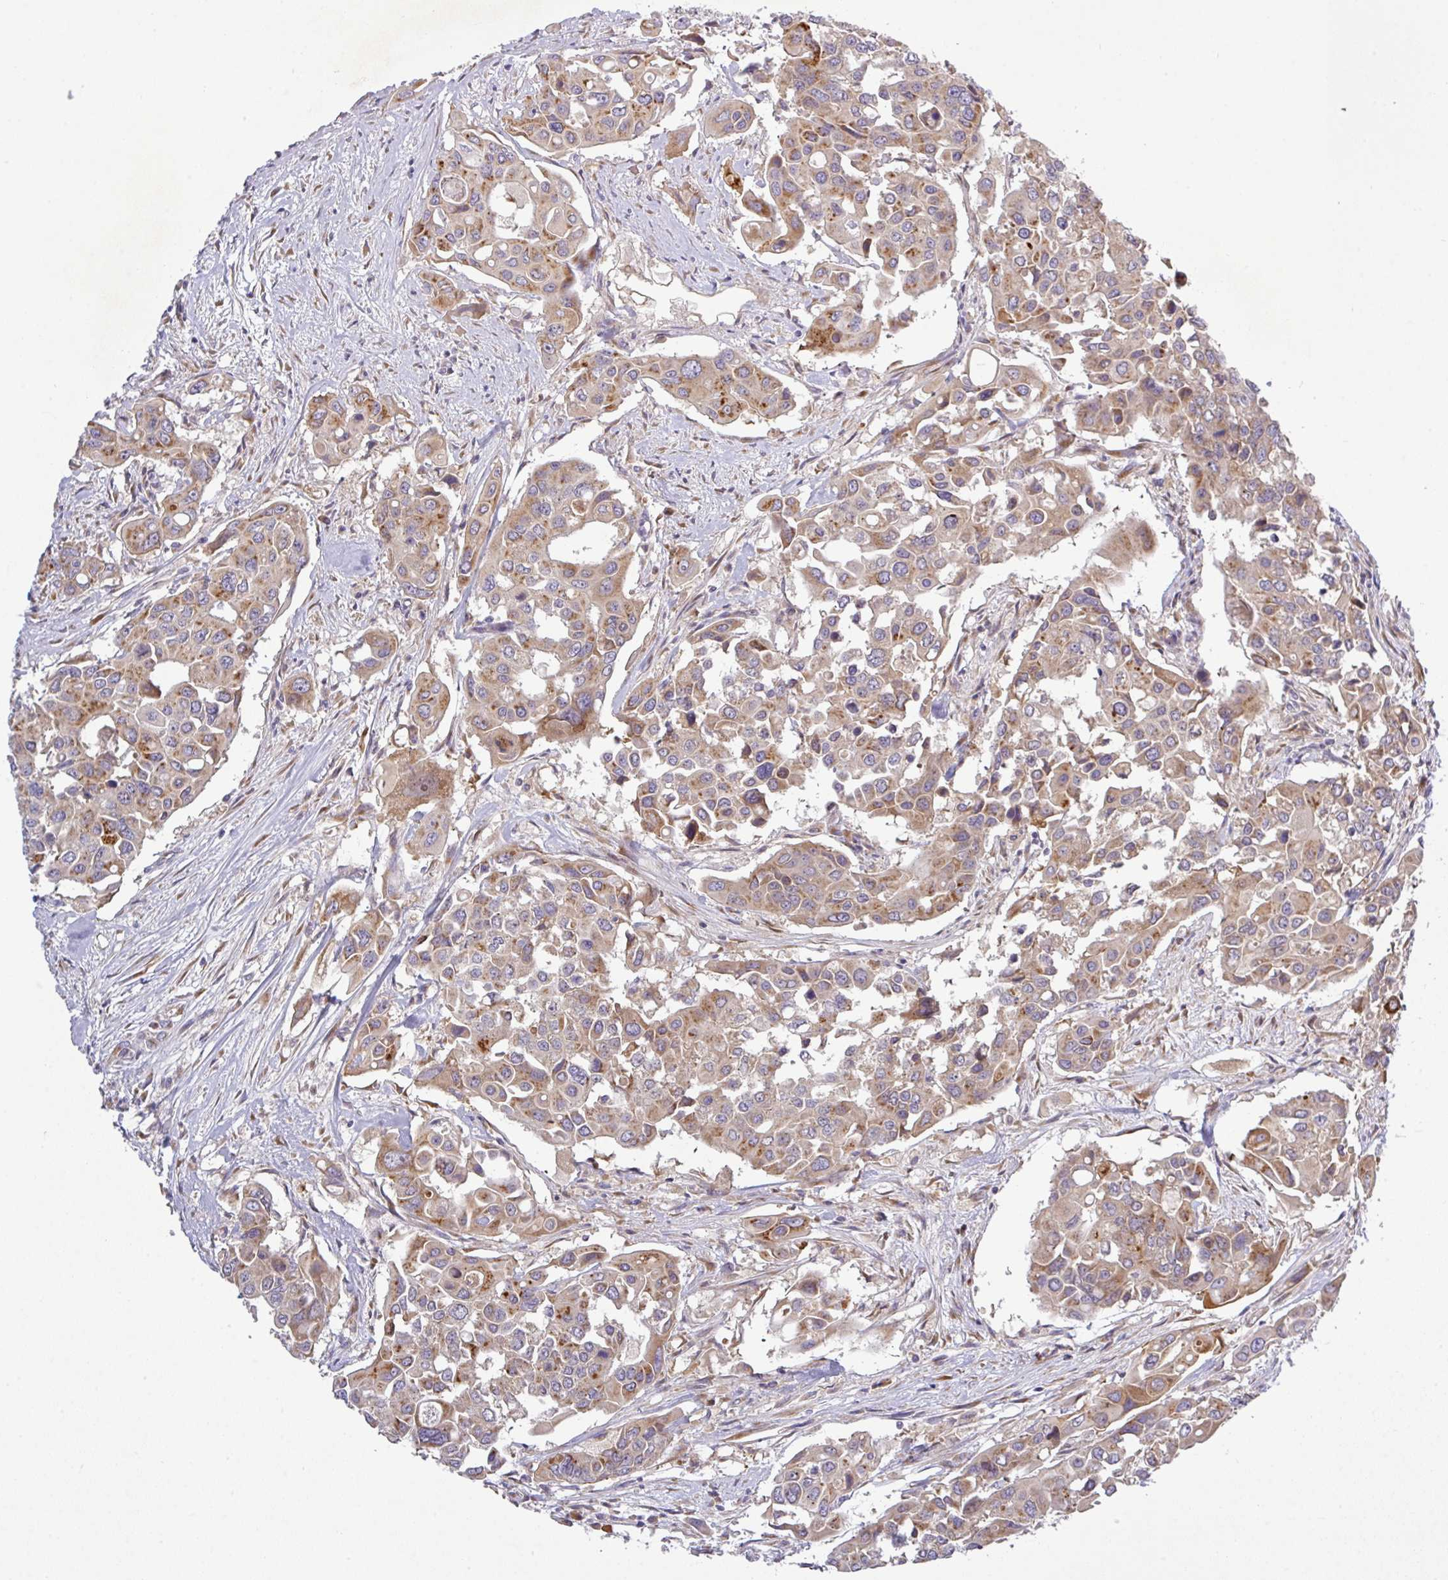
{"staining": {"intensity": "moderate", "quantity": ">75%", "location": "cytoplasmic/membranous"}, "tissue": "colorectal cancer", "cell_type": "Tumor cells", "image_type": "cancer", "snomed": [{"axis": "morphology", "description": "Adenocarcinoma, NOS"}, {"axis": "topography", "description": "Colon"}], "caption": "This image reveals immunohistochemistry (IHC) staining of human colorectal cancer (adenocarcinoma), with medium moderate cytoplasmic/membranous expression in about >75% of tumor cells.", "gene": "VTI1A", "patient": {"sex": "male", "age": 77}}